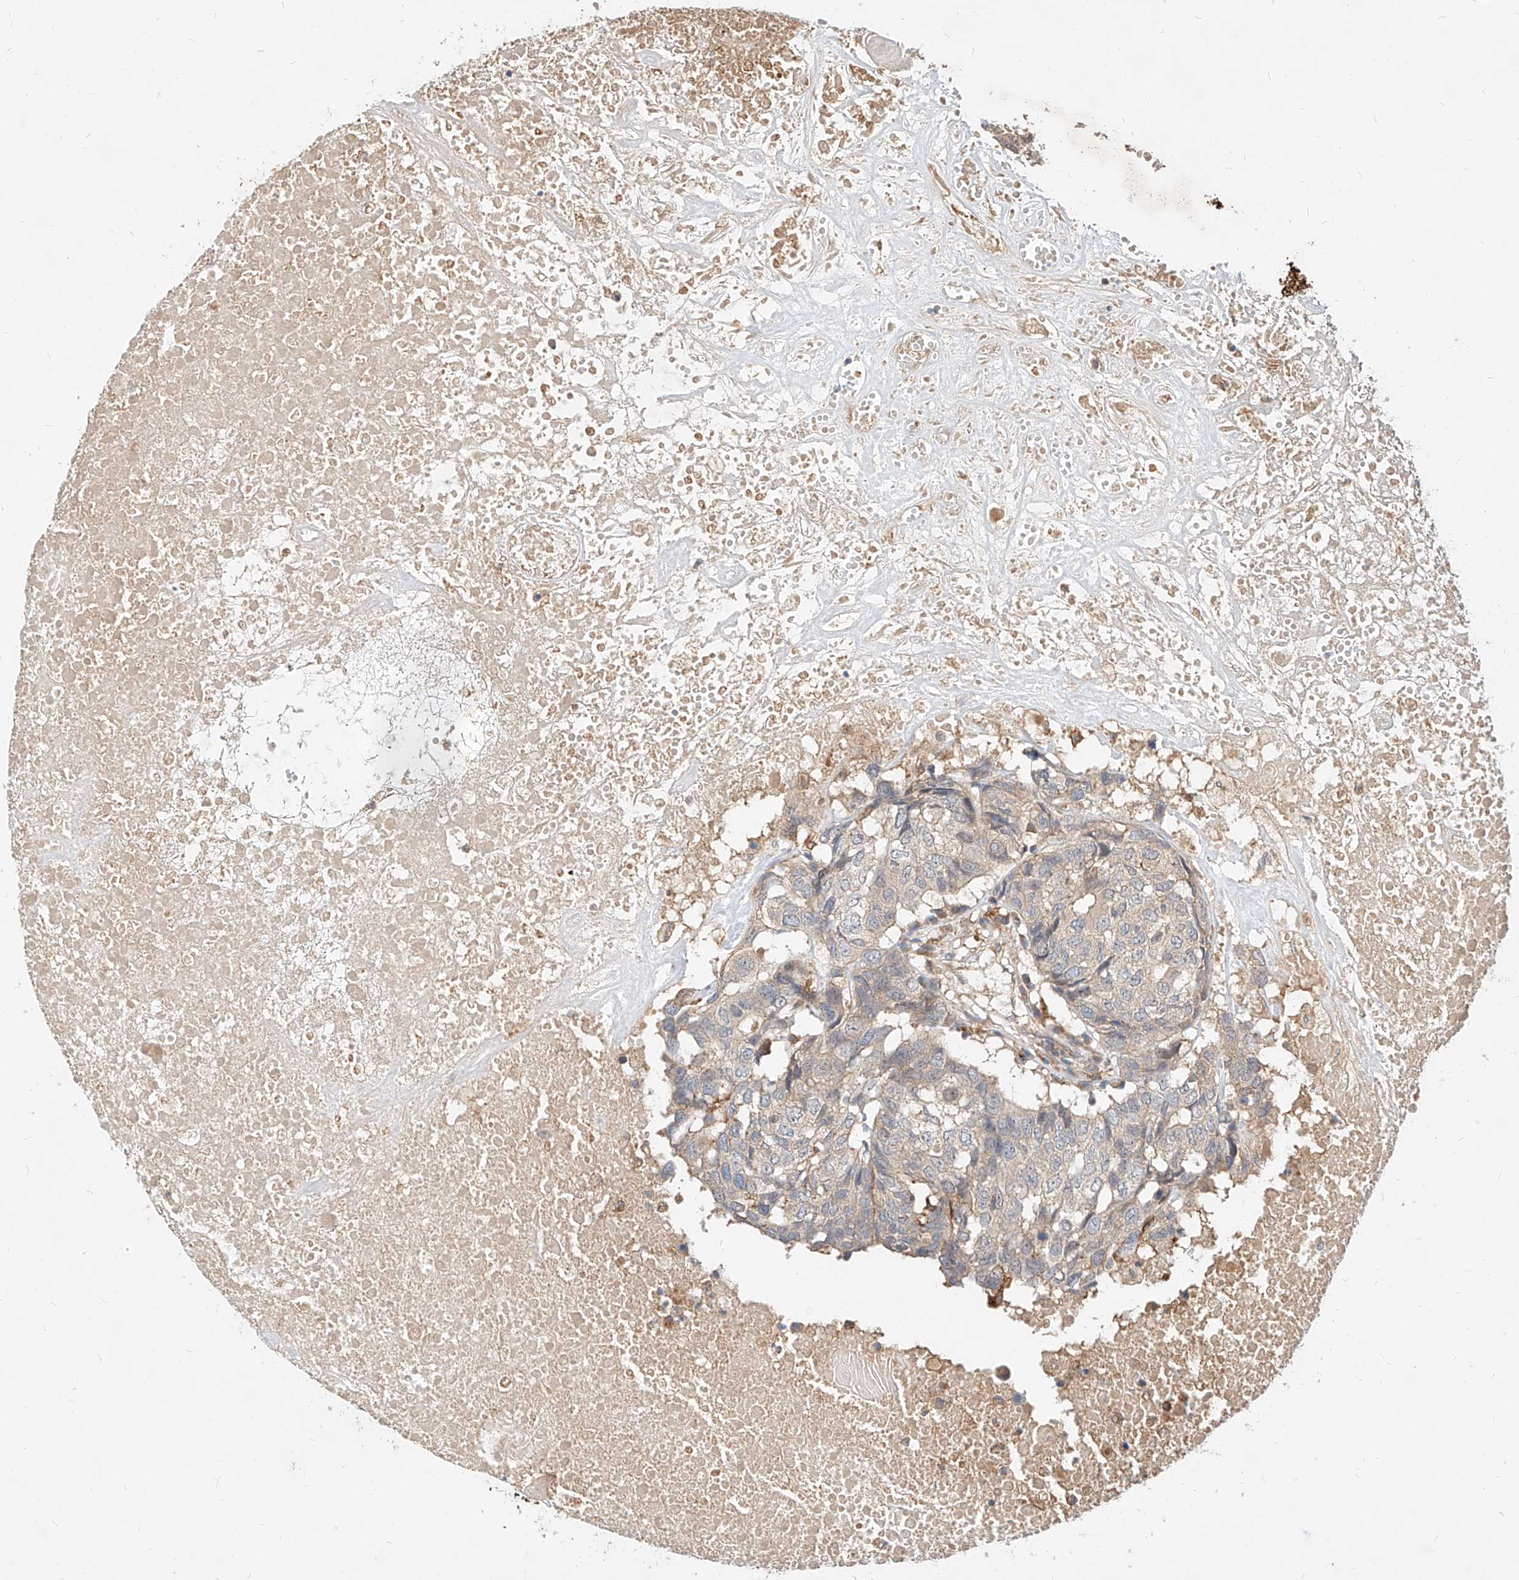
{"staining": {"intensity": "negative", "quantity": "none", "location": "none"}, "tissue": "head and neck cancer", "cell_type": "Tumor cells", "image_type": "cancer", "snomed": [{"axis": "morphology", "description": "Squamous cell carcinoma, NOS"}, {"axis": "topography", "description": "Head-Neck"}], "caption": "This is an immunohistochemistry (IHC) photomicrograph of human head and neck cancer. There is no positivity in tumor cells.", "gene": "NFAM1", "patient": {"sex": "male", "age": 66}}